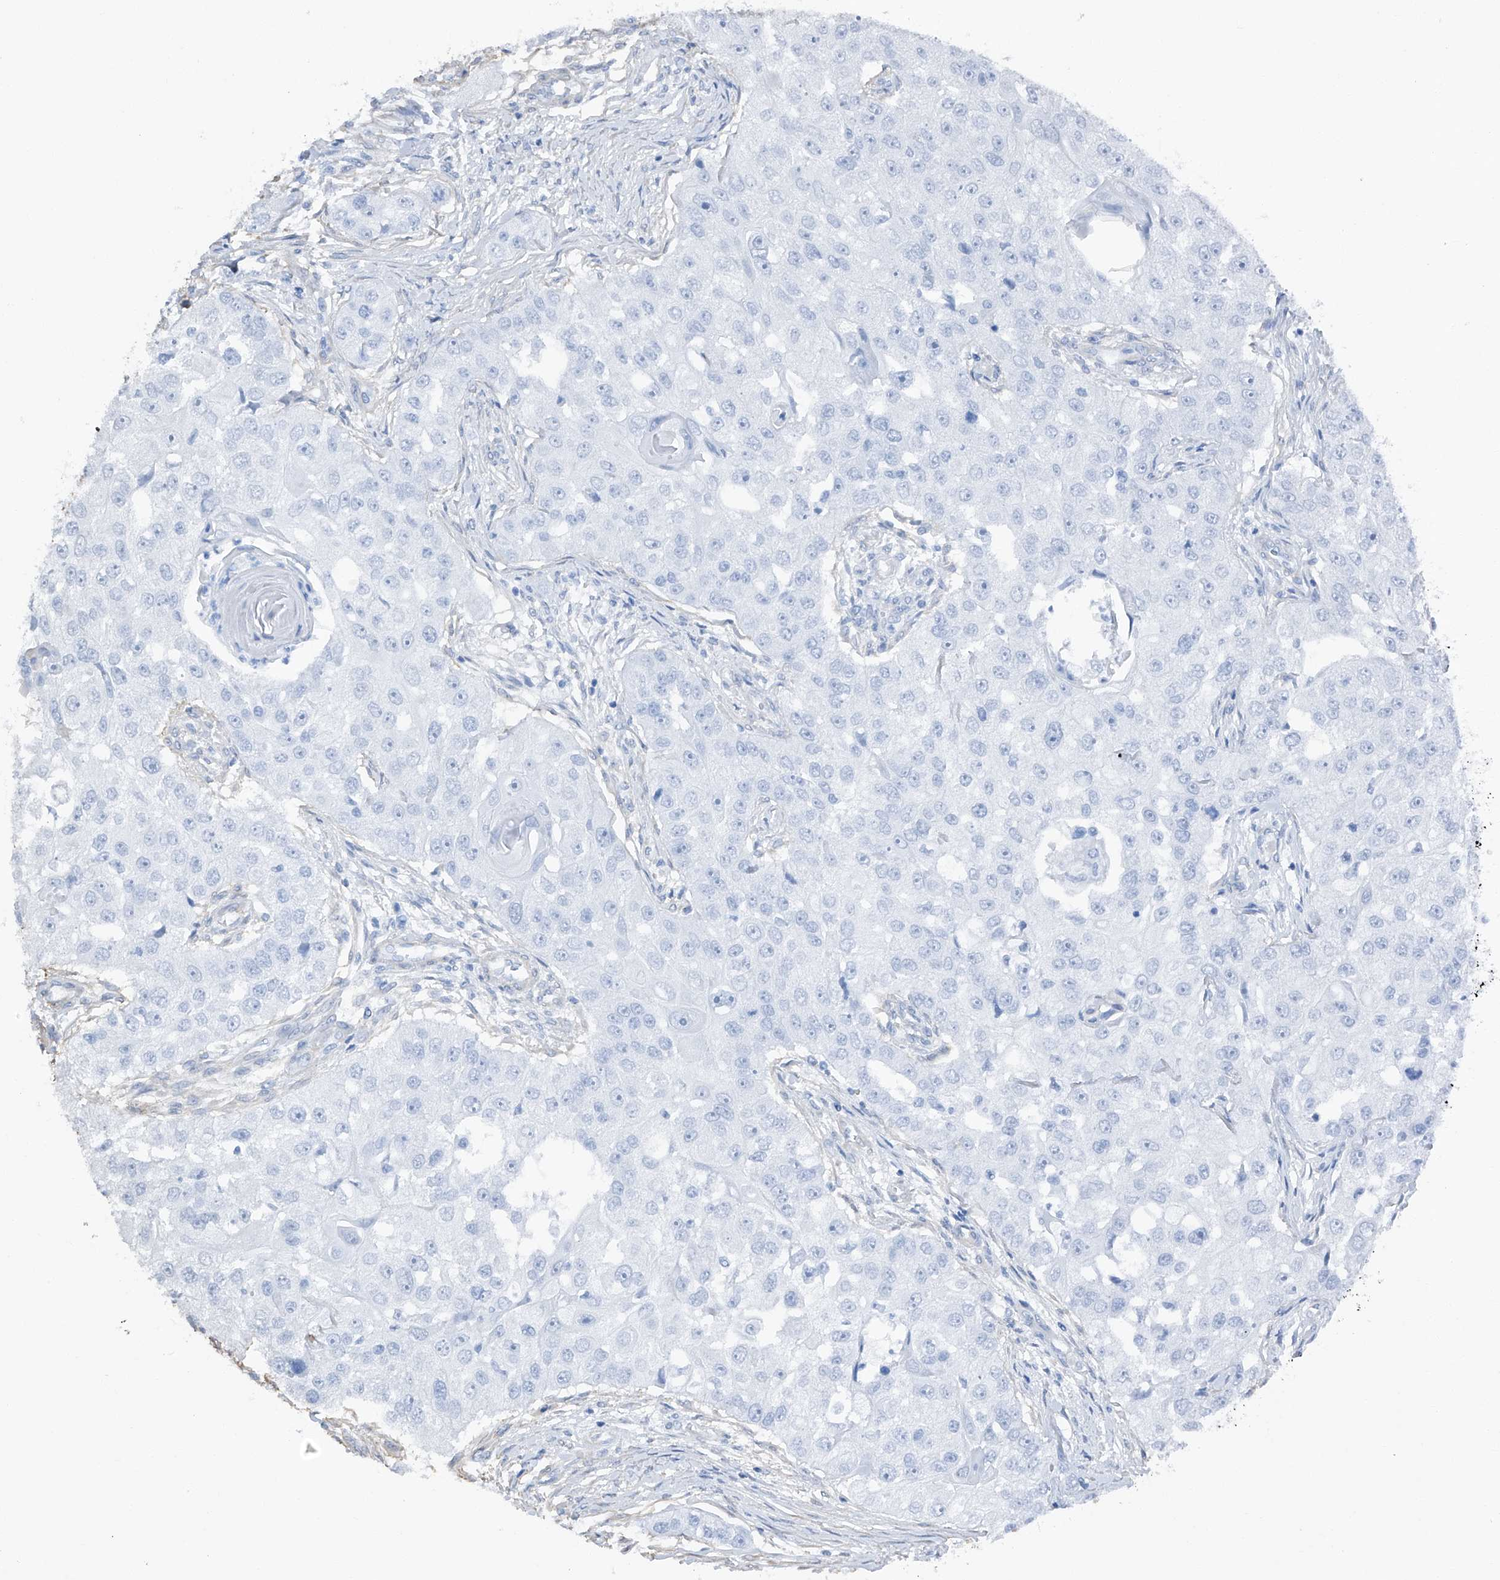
{"staining": {"intensity": "negative", "quantity": "none", "location": "none"}, "tissue": "head and neck cancer", "cell_type": "Tumor cells", "image_type": "cancer", "snomed": [{"axis": "morphology", "description": "Normal tissue, NOS"}, {"axis": "morphology", "description": "Squamous cell carcinoma, NOS"}, {"axis": "topography", "description": "Skeletal muscle"}, {"axis": "topography", "description": "Head-Neck"}], "caption": "Immunohistochemistry (IHC) histopathology image of neoplastic tissue: head and neck cancer stained with DAB shows no significant protein staining in tumor cells.", "gene": "COA7", "patient": {"sex": "male", "age": 51}}